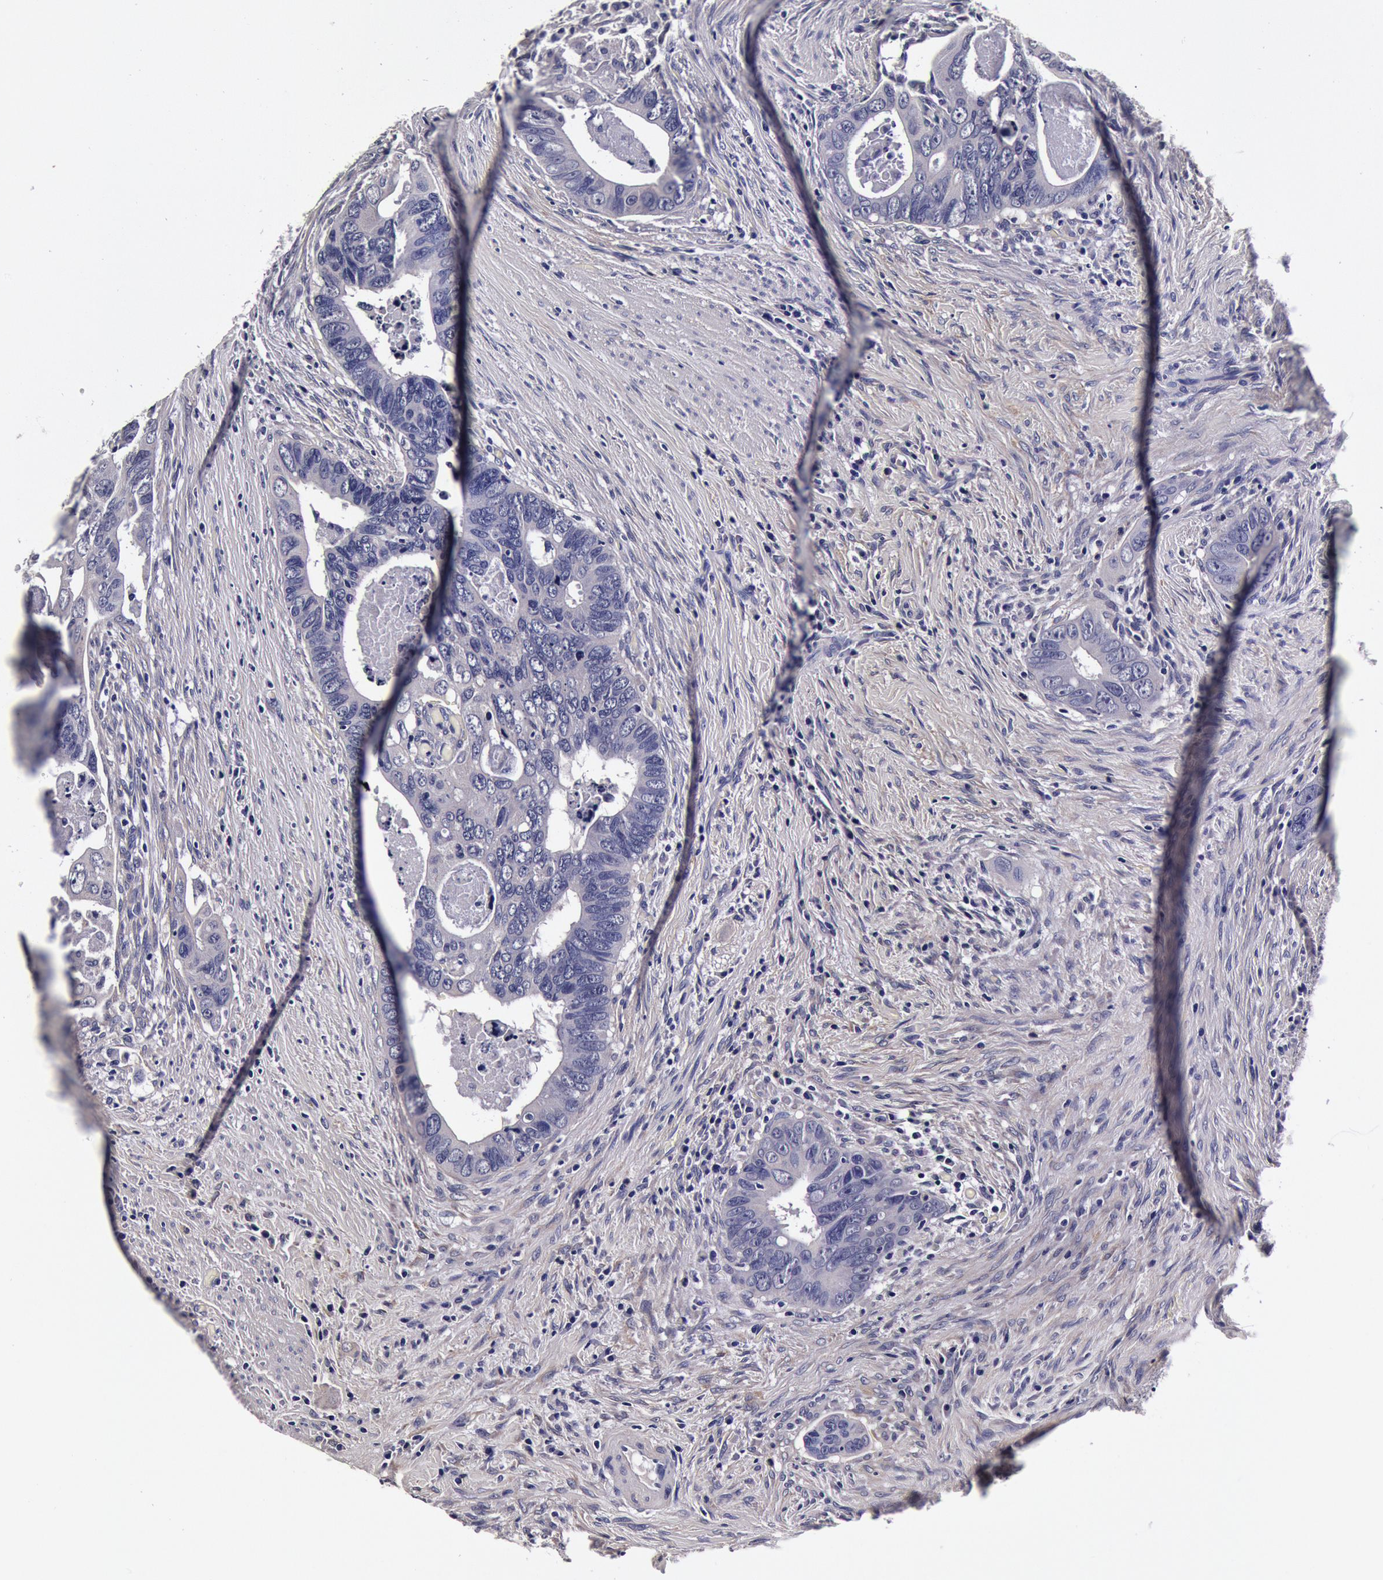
{"staining": {"intensity": "negative", "quantity": "none", "location": "none"}, "tissue": "colorectal cancer", "cell_type": "Tumor cells", "image_type": "cancer", "snomed": [{"axis": "morphology", "description": "Adenocarcinoma, NOS"}, {"axis": "topography", "description": "Rectum"}], "caption": "Micrograph shows no protein expression in tumor cells of adenocarcinoma (colorectal) tissue.", "gene": "CCDC22", "patient": {"sex": "male", "age": 53}}